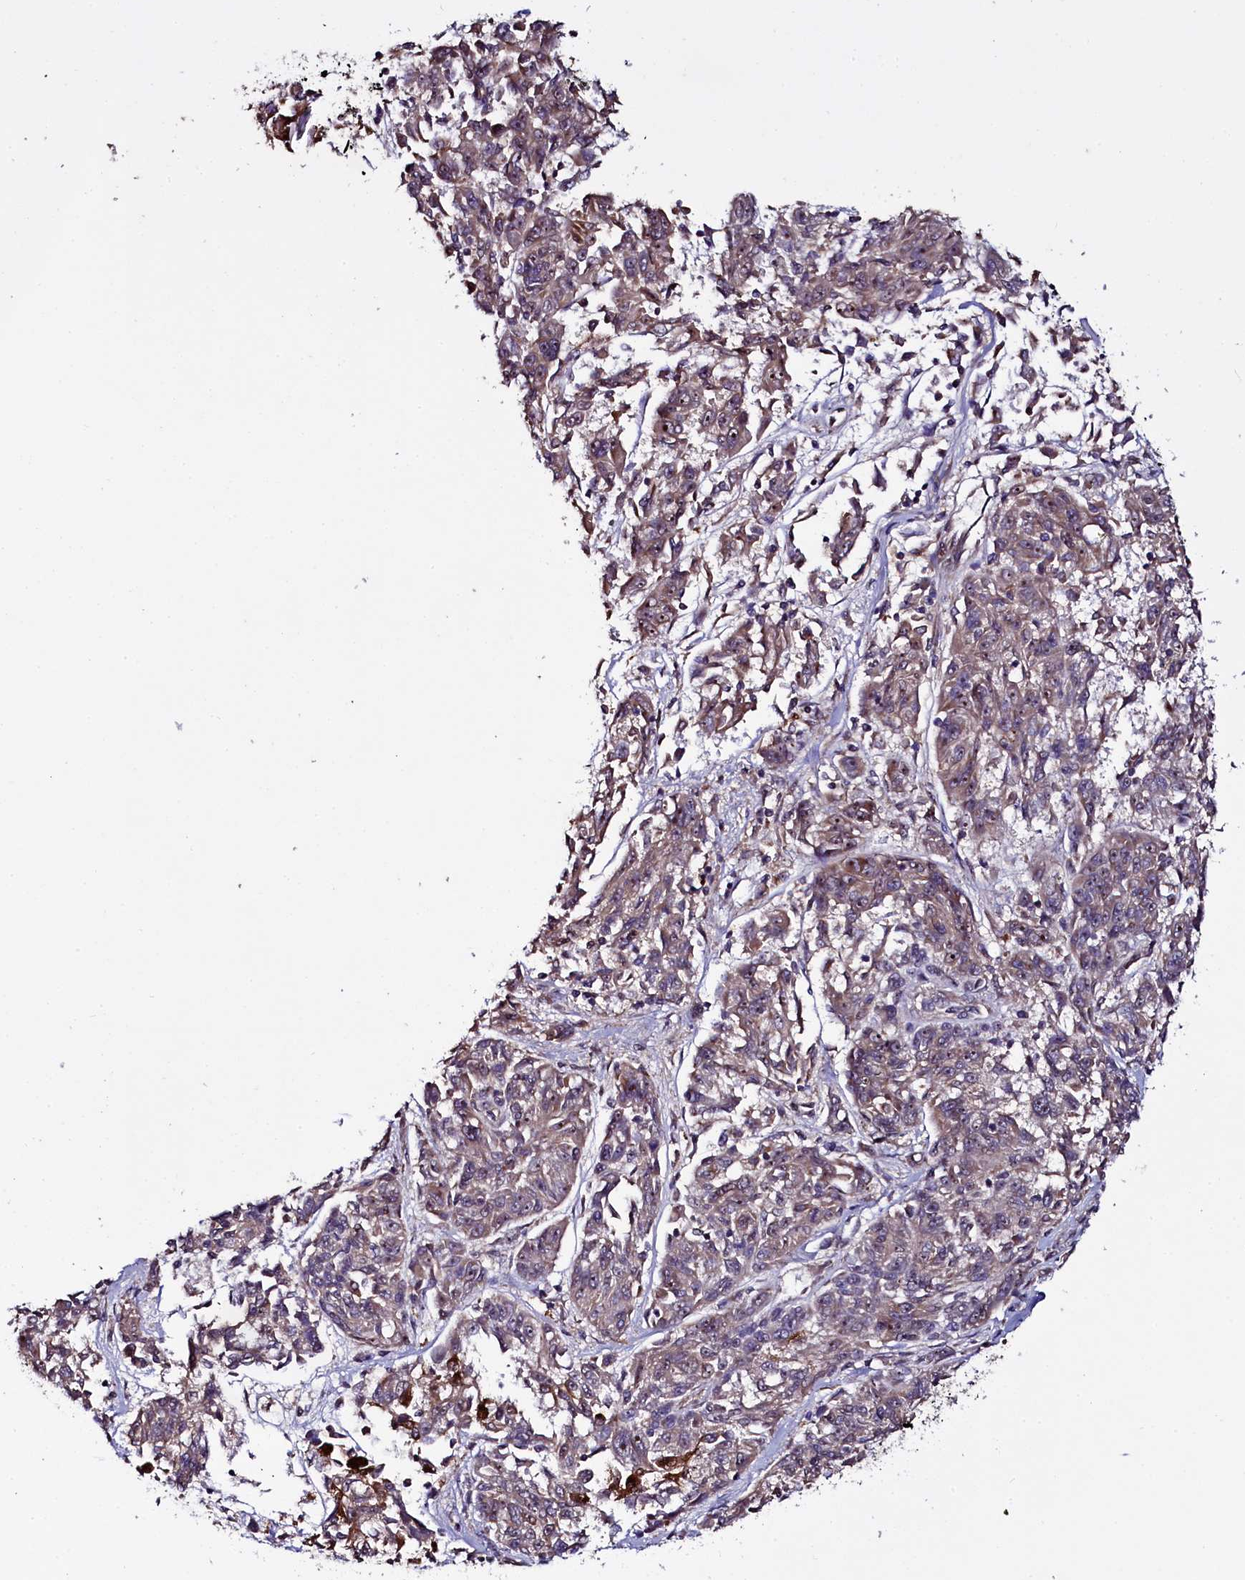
{"staining": {"intensity": "weak", "quantity": ">75%", "location": "cytoplasmic/membranous,nuclear"}, "tissue": "melanoma", "cell_type": "Tumor cells", "image_type": "cancer", "snomed": [{"axis": "morphology", "description": "Malignant melanoma, NOS"}, {"axis": "topography", "description": "Skin"}], "caption": "Malignant melanoma stained for a protein demonstrates weak cytoplasmic/membranous and nuclear positivity in tumor cells.", "gene": "NAA80", "patient": {"sex": "male", "age": 53}}